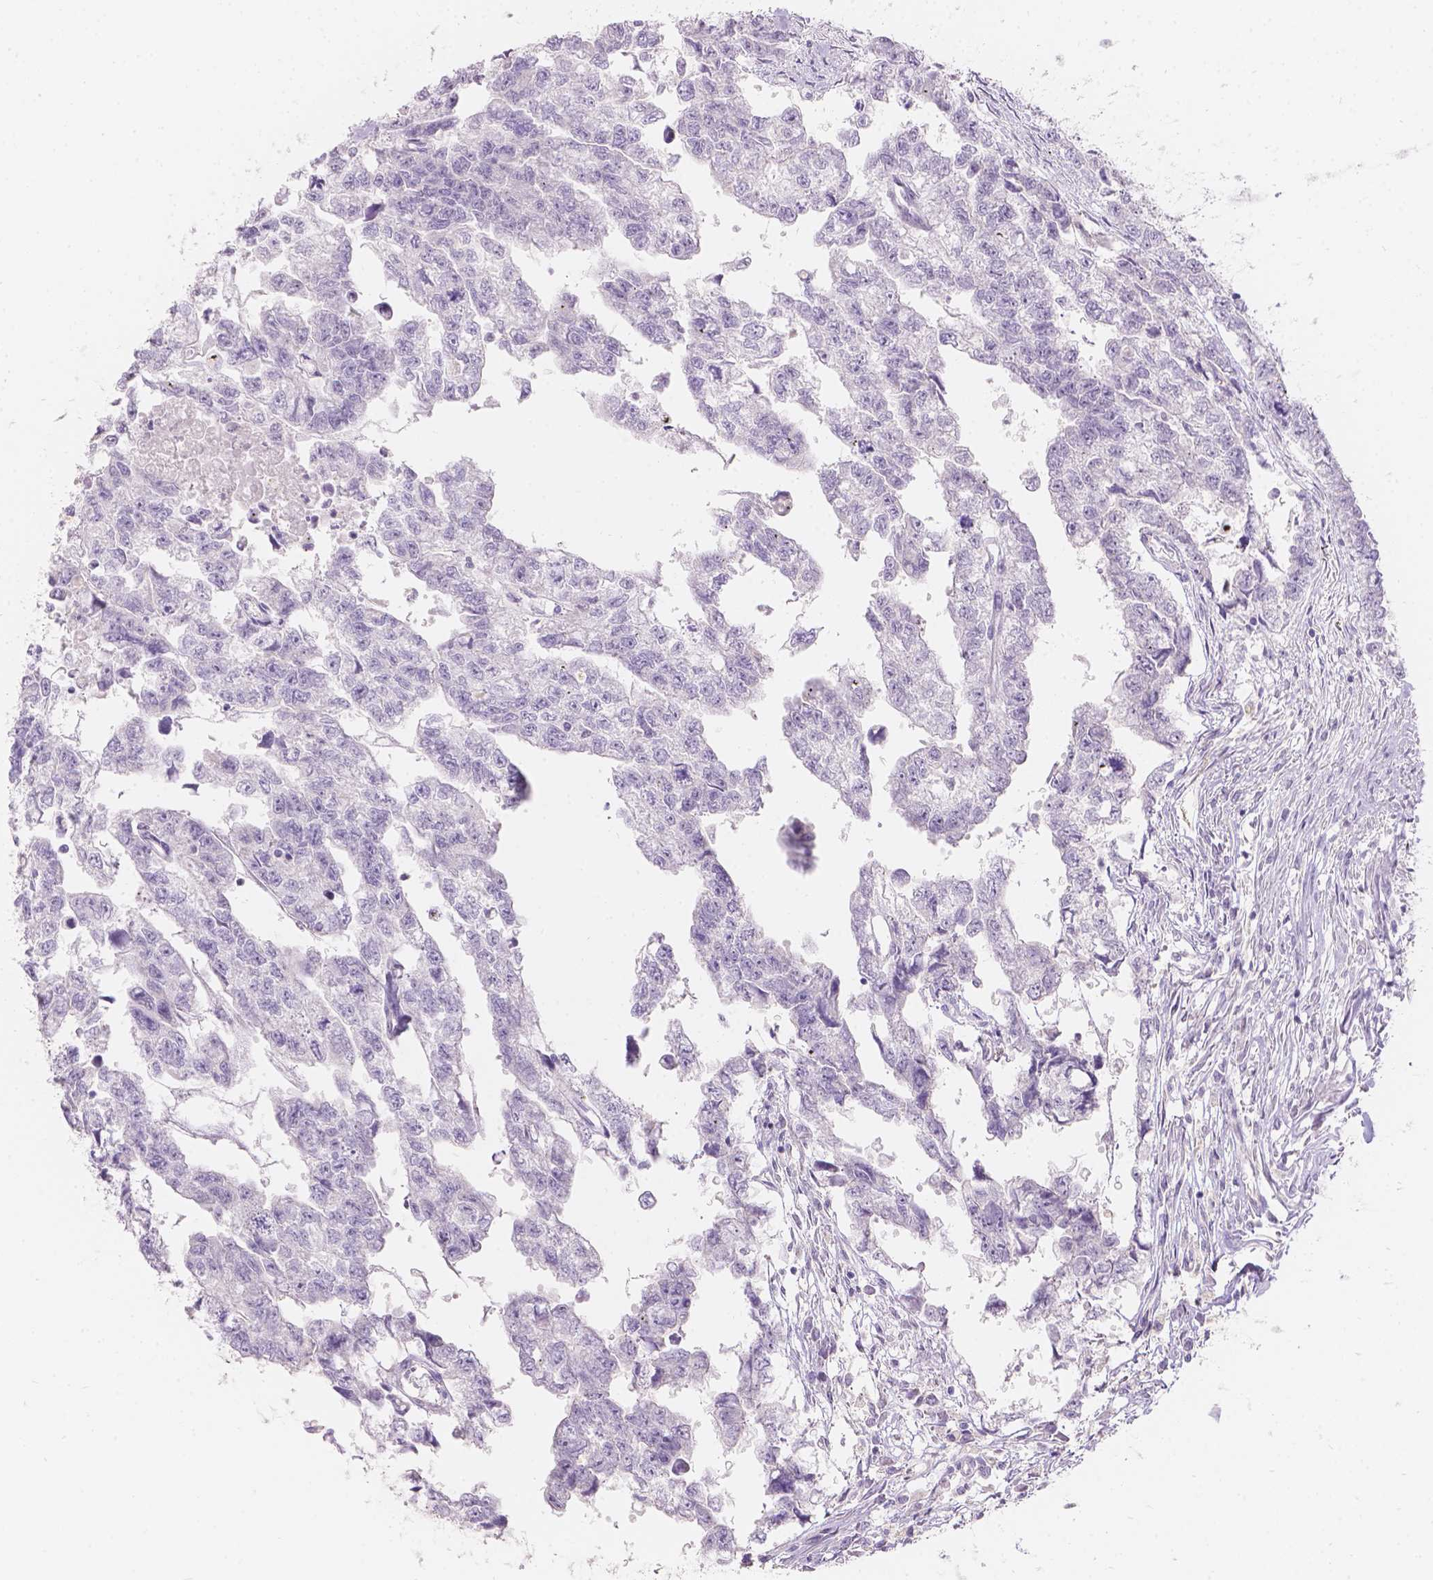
{"staining": {"intensity": "negative", "quantity": "none", "location": "none"}, "tissue": "testis cancer", "cell_type": "Tumor cells", "image_type": "cancer", "snomed": [{"axis": "morphology", "description": "Carcinoma, Embryonal, NOS"}, {"axis": "morphology", "description": "Teratoma, malignant, NOS"}, {"axis": "topography", "description": "Testis"}], "caption": "Protein analysis of testis cancer shows no significant expression in tumor cells.", "gene": "HTN3", "patient": {"sex": "male", "age": 44}}